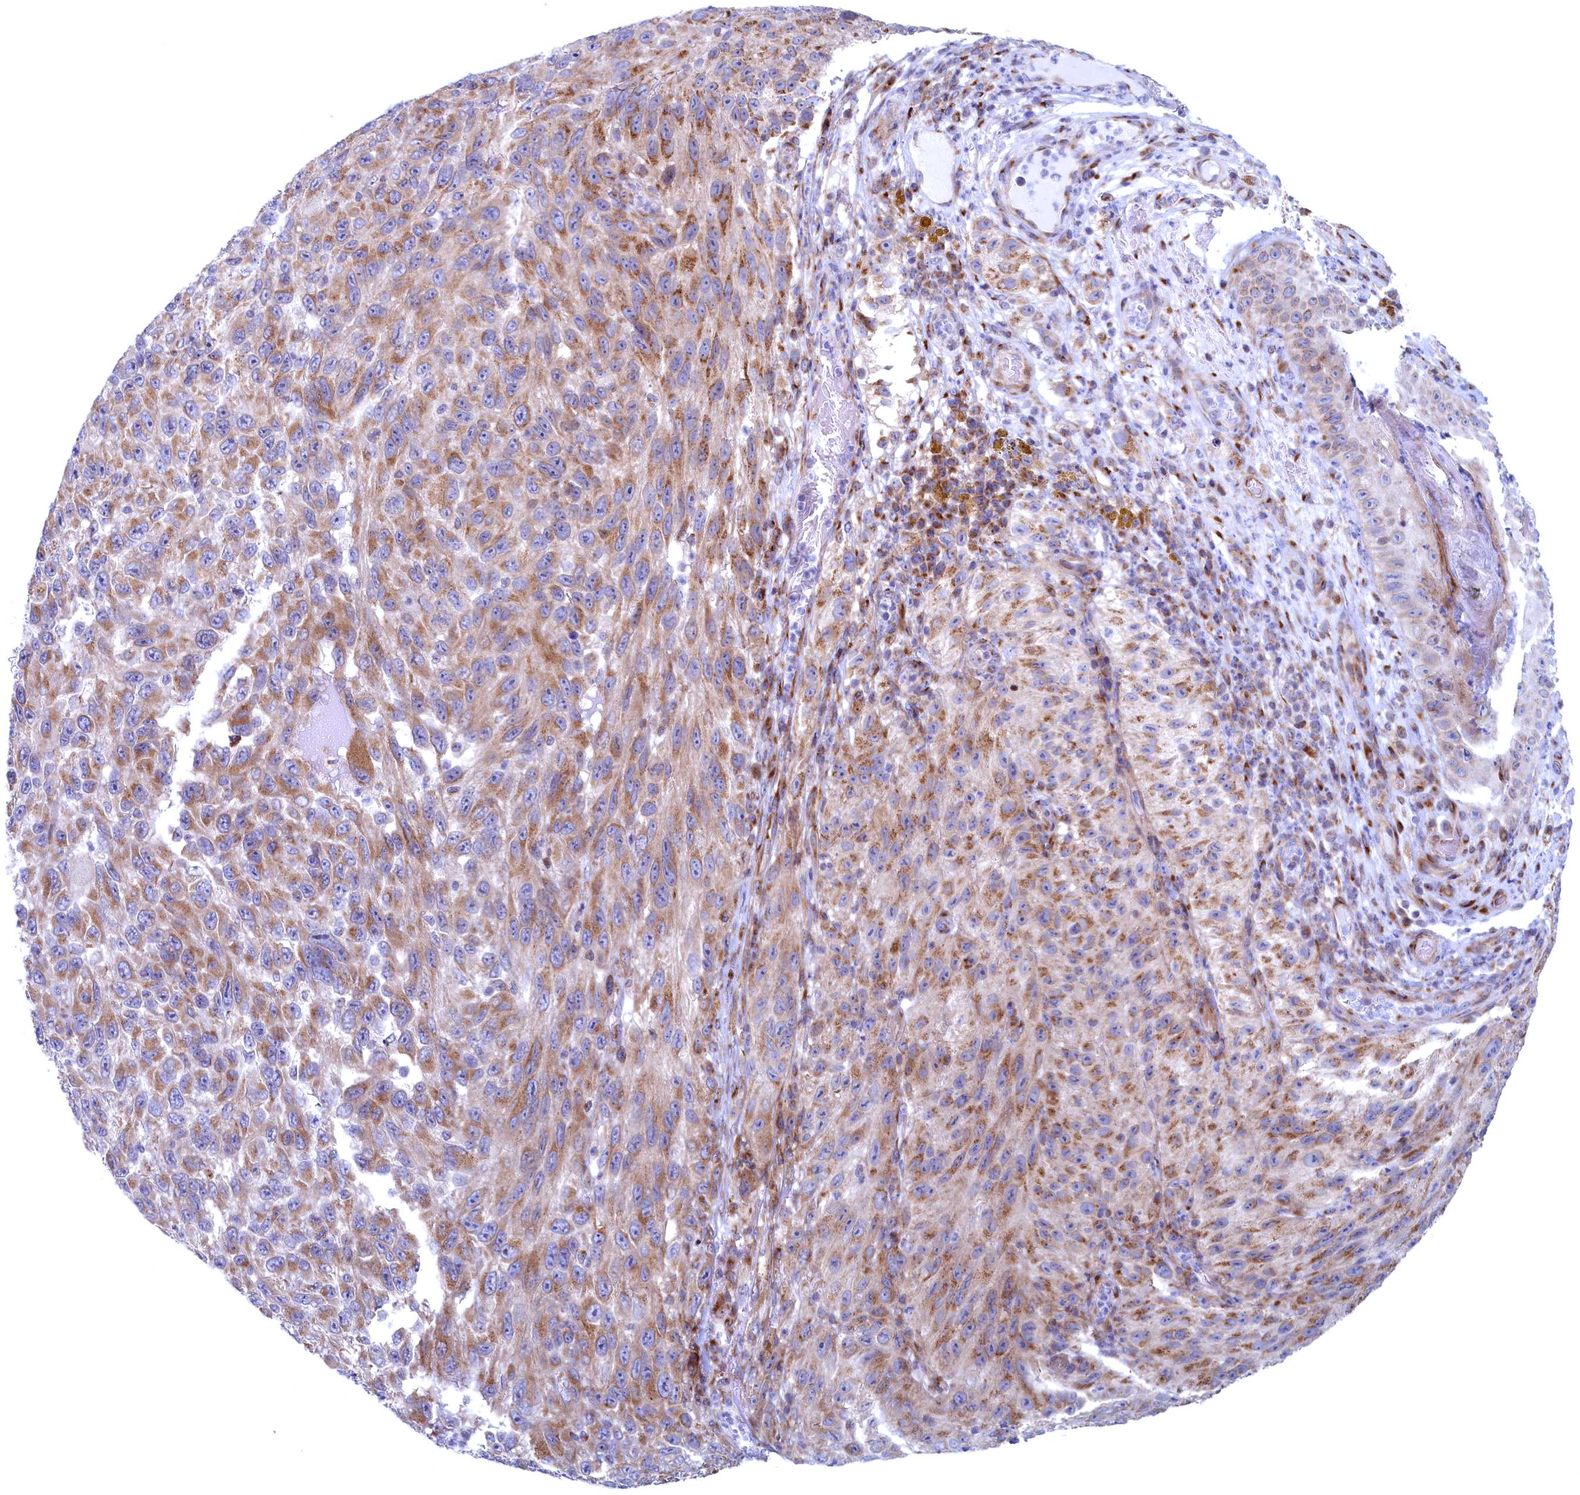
{"staining": {"intensity": "moderate", "quantity": ">75%", "location": "cytoplasmic/membranous"}, "tissue": "melanoma", "cell_type": "Tumor cells", "image_type": "cancer", "snomed": [{"axis": "morphology", "description": "Malignant melanoma, NOS"}, {"axis": "topography", "description": "Skin"}], "caption": "Immunohistochemistry micrograph of human melanoma stained for a protein (brown), which reveals medium levels of moderate cytoplasmic/membranous expression in approximately >75% of tumor cells.", "gene": "MTFMT", "patient": {"sex": "female", "age": 96}}